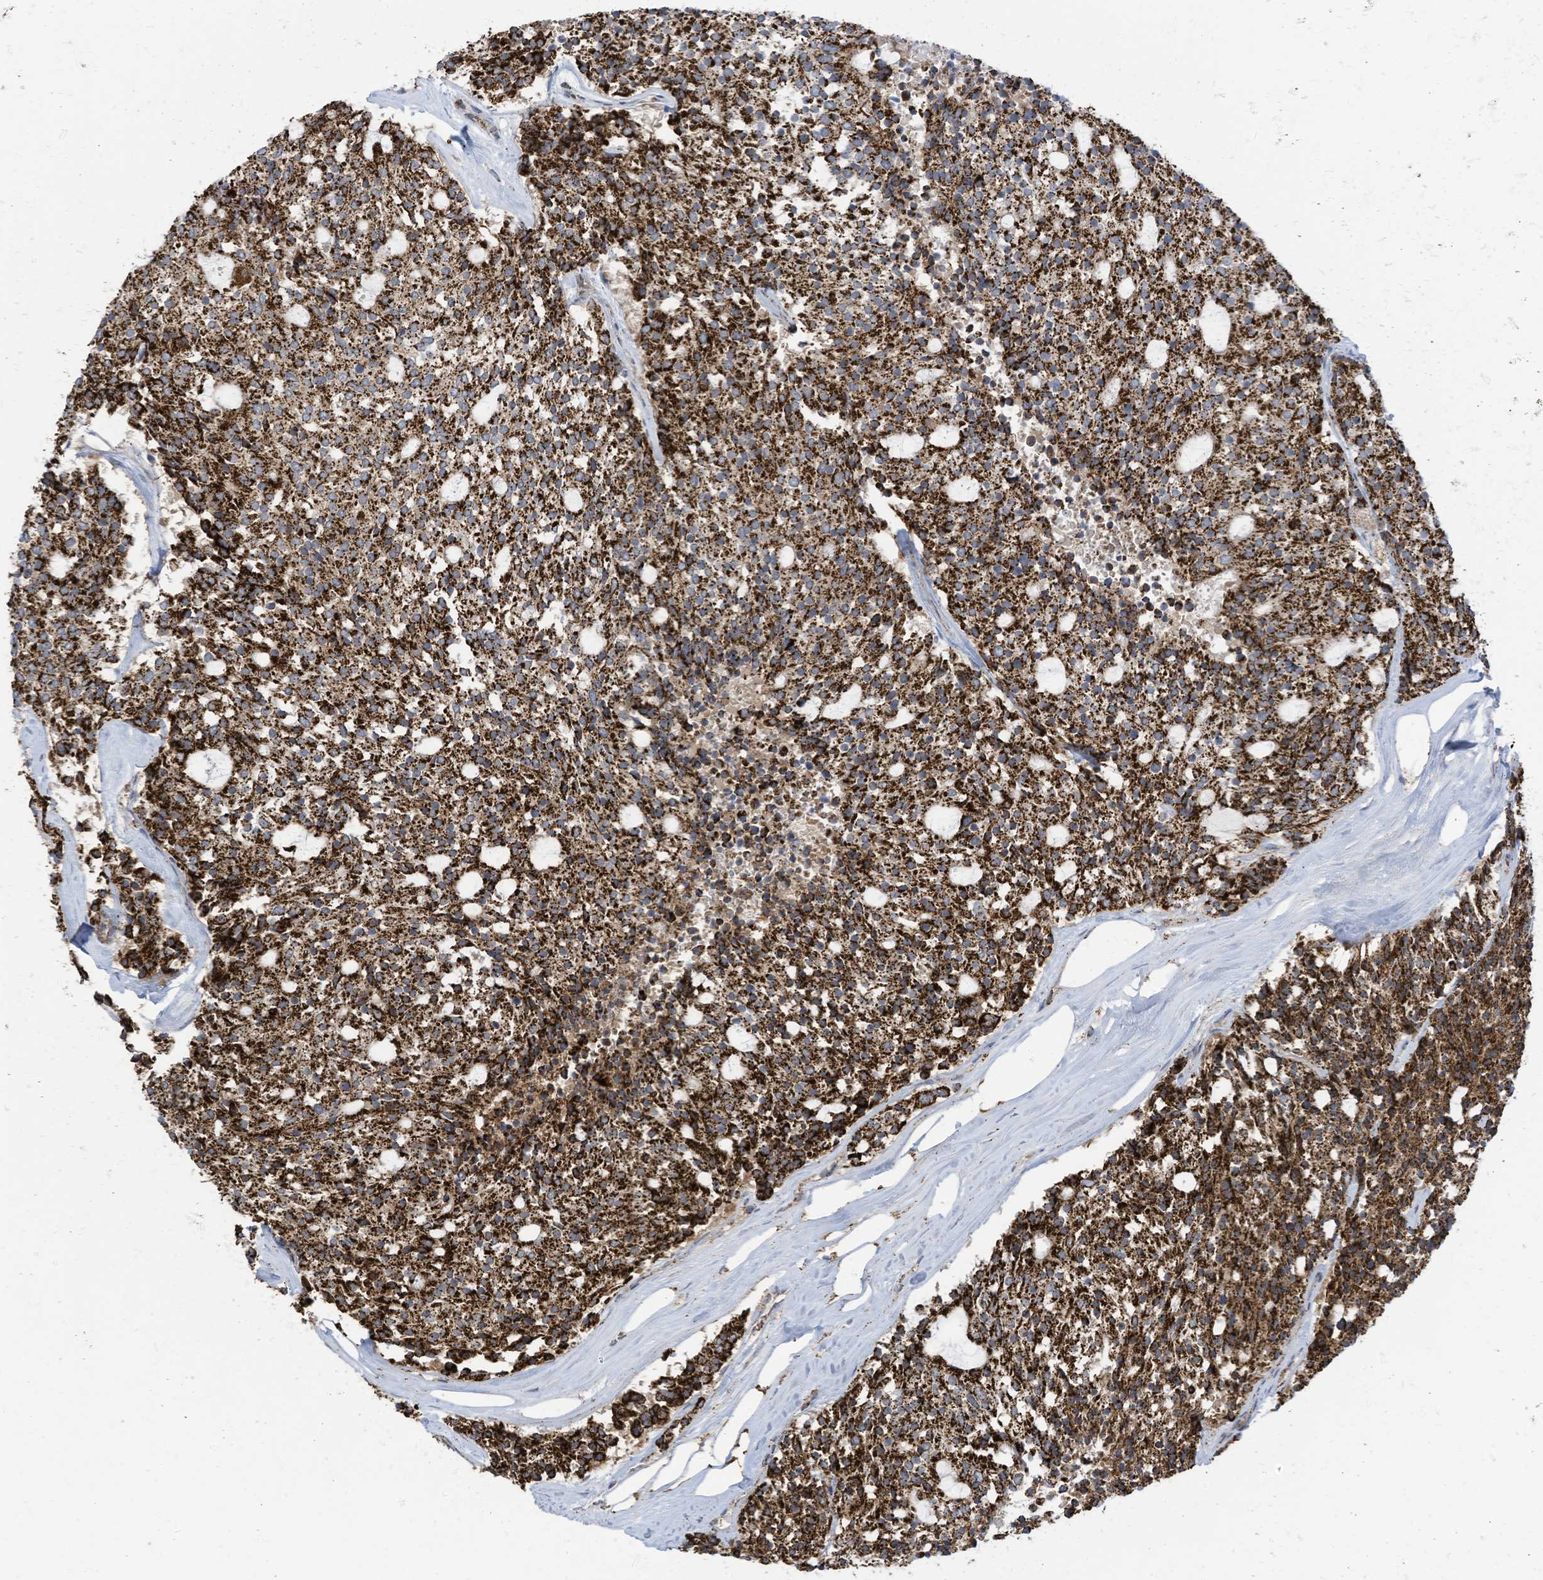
{"staining": {"intensity": "strong", "quantity": ">75%", "location": "cytoplasmic/membranous"}, "tissue": "carcinoid", "cell_type": "Tumor cells", "image_type": "cancer", "snomed": [{"axis": "morphology", "description": "Carcinoid, malignant, NOS"}, {"axis": "topography", "description": "Pancreas"}], "caption": "Immunohistochemical staining of carcinoid shows high levels of strong cytoplasmic/membranous protein positivity in approximately >75% of tumor cells.", "gene": "COX10", "patient": {"sex": "female", "age": 54}}